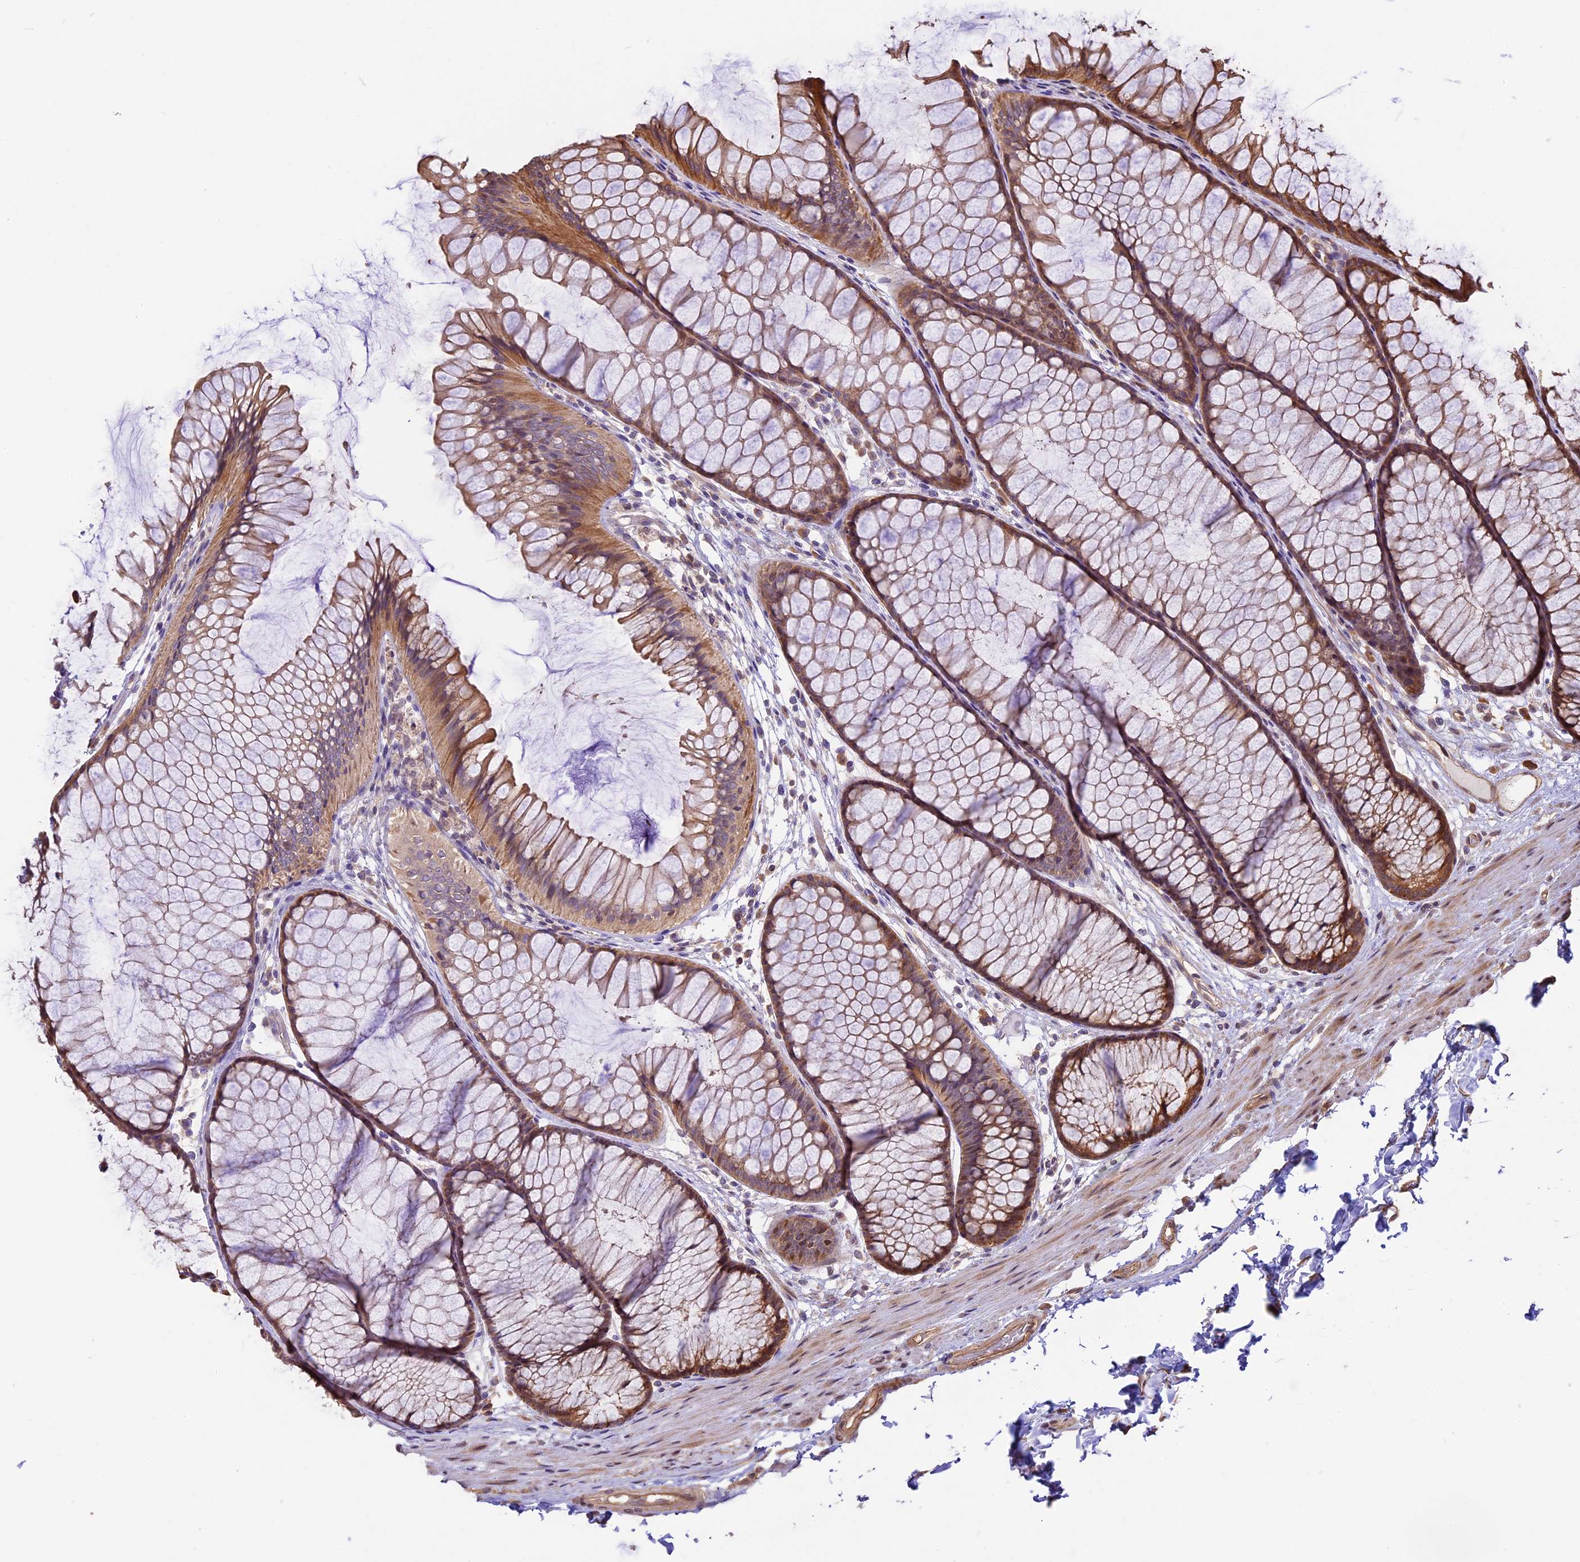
{"staining": {"intensity": "moderate", "quantity": "25%-75%", "location": "cytoplasmic/membranous"}, "tissue": "colon", "cell_type": "Endothelial cells", "image_type": "normal", "snomed": [{"axis": "morphology", "description": "Normal tissue, NOS"}, {"axis": "topography", "description": "Colon"}], "caption": "A brown stain highlights moderate cytoplasmic/membranous expression of a protein in endothelial cells of benign colon.", "gene": "BCAS4", "patient": {"sex": "female", "age": 82}}